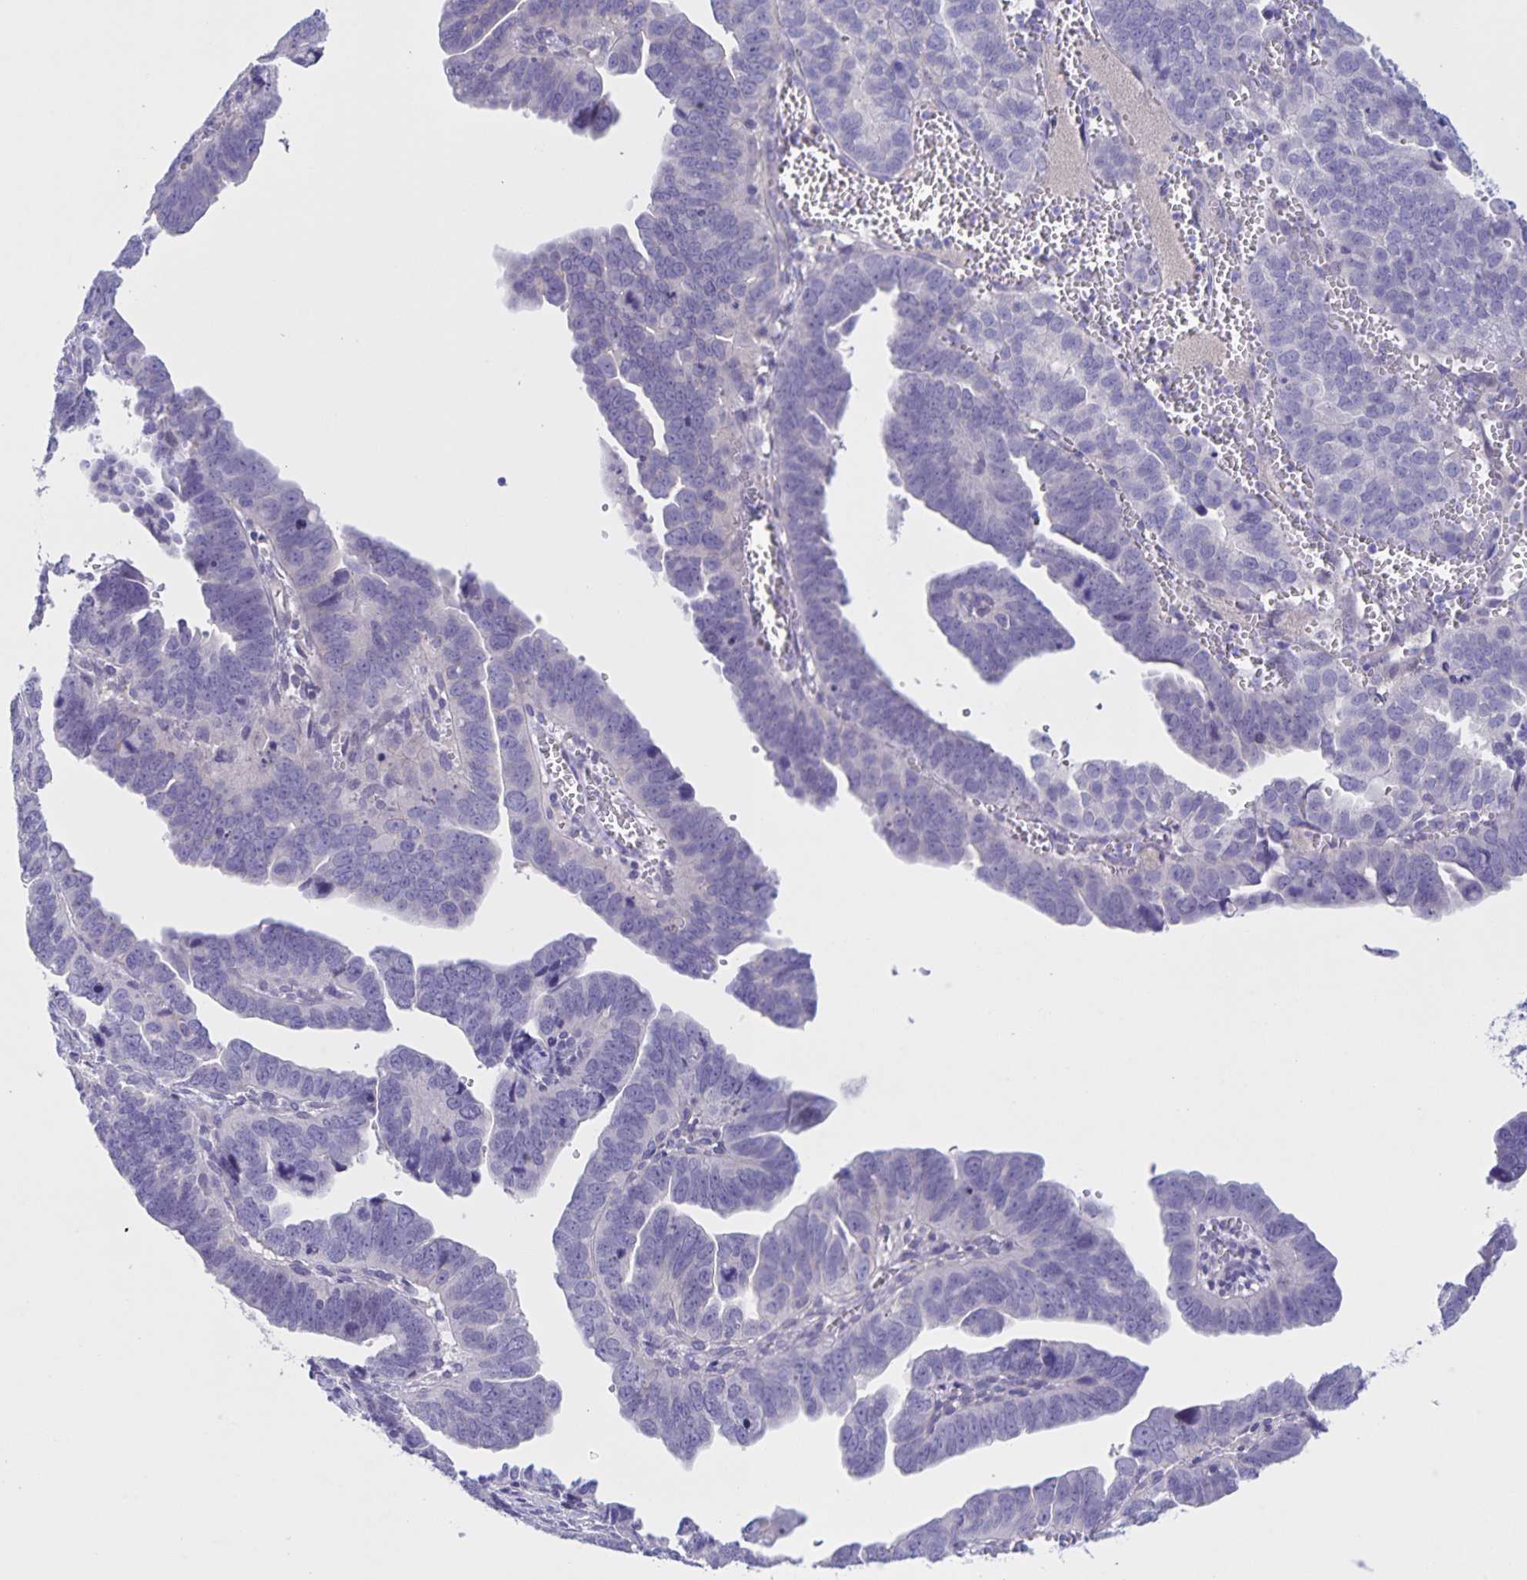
{"staining": {"intensity": "negative", "quantity": "none", "location": "none"}, "tissue": "endometrial cancer", "cell_type": "Tumor cells", "image_type": "cancer", "snomed": [{"axis": "morphology", "description": "Adenocarcinoma, NOS"}, {"axis": "topography", "description": "Endometrium"}], "caption": "High power microscopy histopathology image of an IHC photomicrograph of endometrial cancer, revealing no significant positivity in tumor cells.", "gene": "DMGDH", "patient": {"sex": "female", "age": 75}}